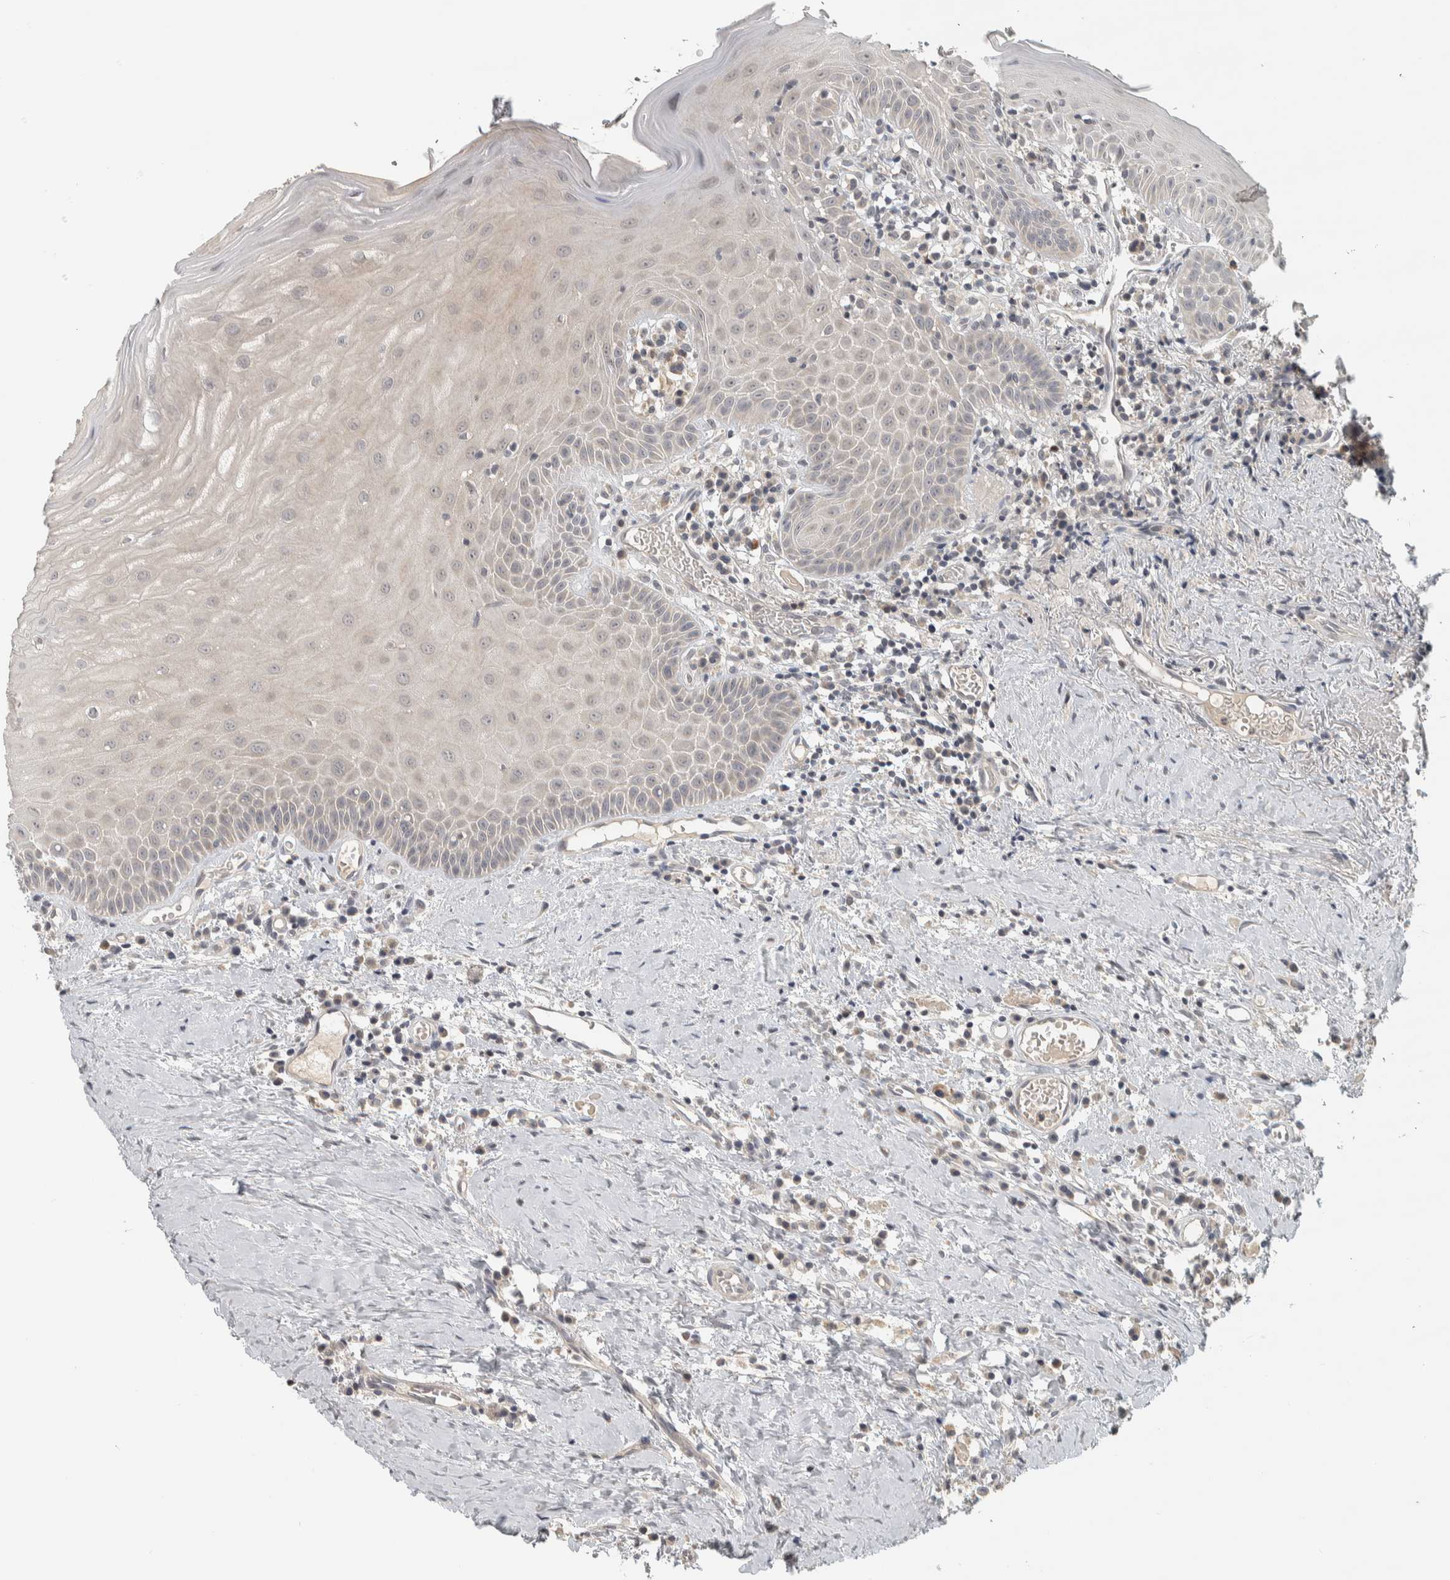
{"staining": {"intensity": "weak", "quantity": "<25%", "location": "cytoplasmic/membranous"}, "tissue": "oral mucosa", "cell_type": "Squamous epithelial cells", "image_type": "normal", "snomed": [{"axis": "morphology", "description": "Normal tissue, NOS"}, {"axis": "topography", "description": "Skeletal muscle"}, {"axis": "topography", "description": "Oral tissue"}, {"axis": "topography", "description": "Peripheral nerve tissue"}], "caption": "The histopathology image reveals no significant expression in squamous epithelial cells of oral mucosa. The staining was performed using DAB (3,3'-diaminobenzidine) to visualize the protein expression in brown, while the nuclei were stained in blue with hematoxylin (Magnification: 20x).", "gene": "AFP", "patient": {"sex": "female", "age": 84}}